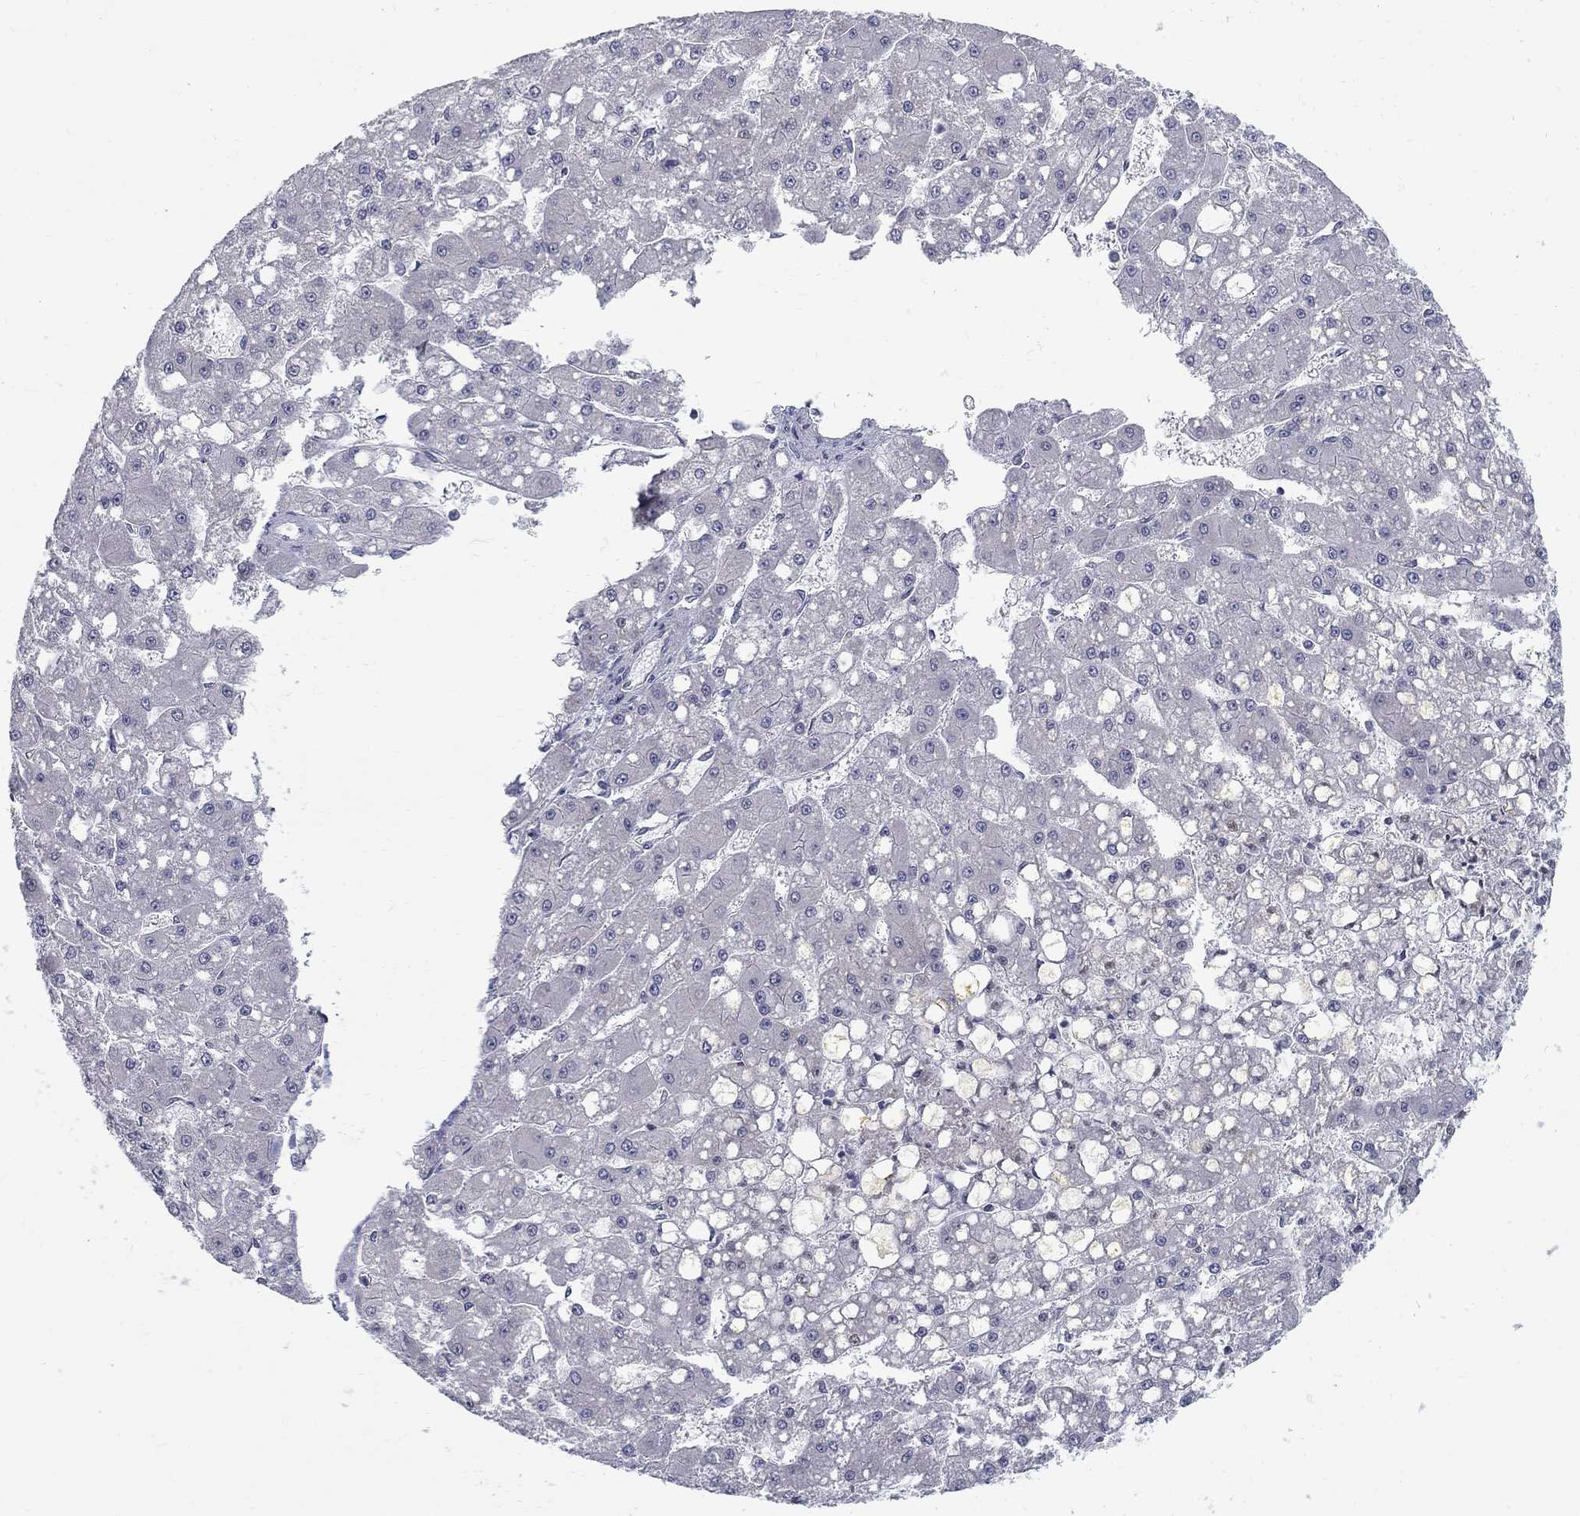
{"staining": {"intensity": "weak", "quantity": "<25%", "location": "cytoplasmic/membranous"}, "tissue": "liver cancer", "cell_type": "Tumor cells", "image_type": "cancer", "snomed": [{"axis": "morphology", "description": "Carcinoma, Hepatocellular, NOS"}, {"axis": "topography", "description": "Liver"}], "caption": "This is an IHC histopathology image of human liver hepatocellular carcinoma. There is no positivity in tumor cells.", "gene": "GCFC2", "patient": {"sex": "male", "age": 67}}